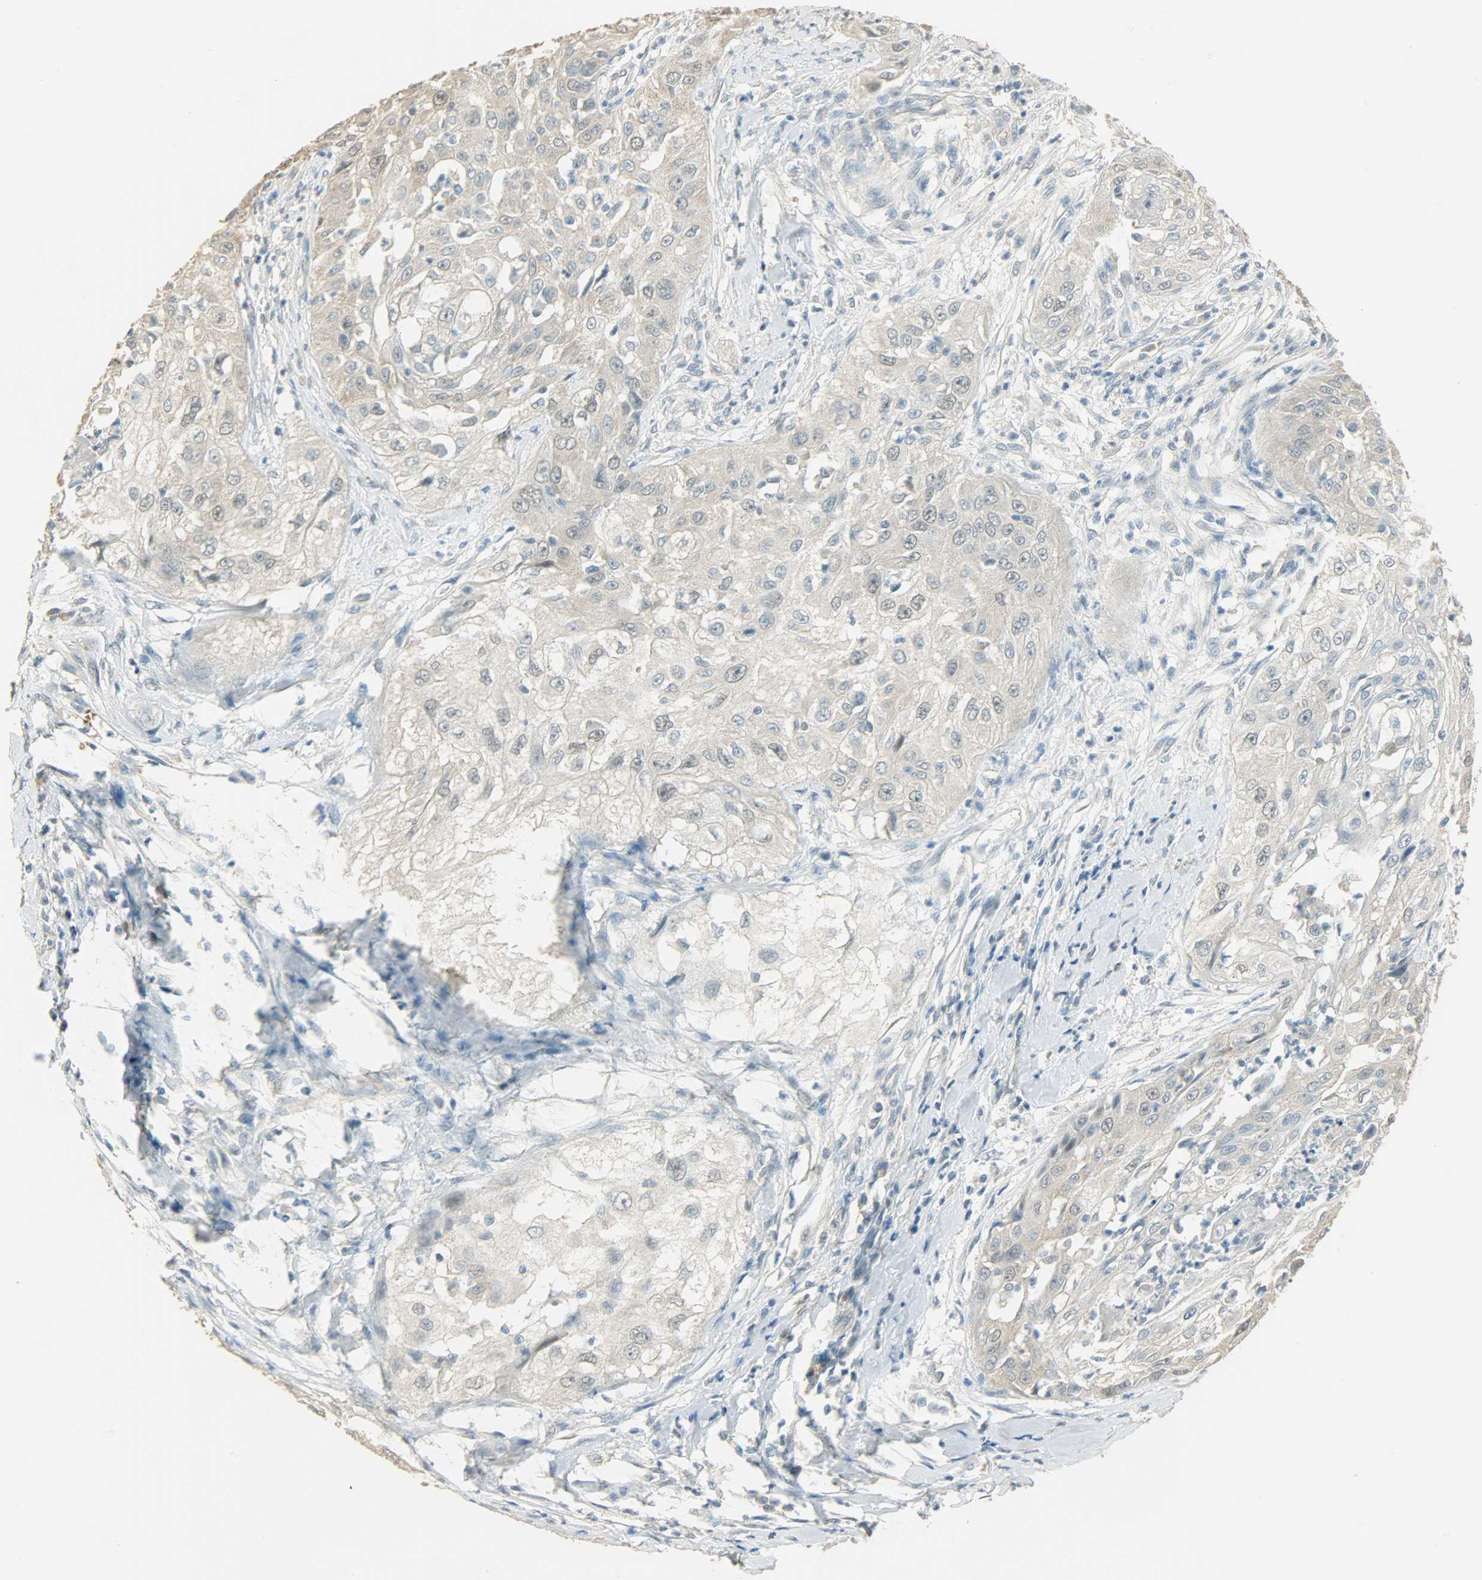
{"staining": {"intensity": "weak", "quantity": ">75%", "location": "cytoplasmic/membranous"}, "tissue": "cervical cancer", "cell_type": "Tumor cells", "image_type": "cancer", "snomed": [{"axis": "morphology", "description": "Squamous cell carcinoma, NOS"}, {"axis": "topography", "description": "Cervix"}], "caption": "Cervical squamous cell carcinoma stained with immunohistochemistry displays weak cytoplasmic/membranous positivity in about >75% of tumor cells. The staining was performed using DAB (3,3'-diaminobenzidine), with brown indicating positive protein expression. Nuclei are stained blue with hematoxylin.", "gene": "PRMT5", "patient": {"sex": "female", "age": 64}}